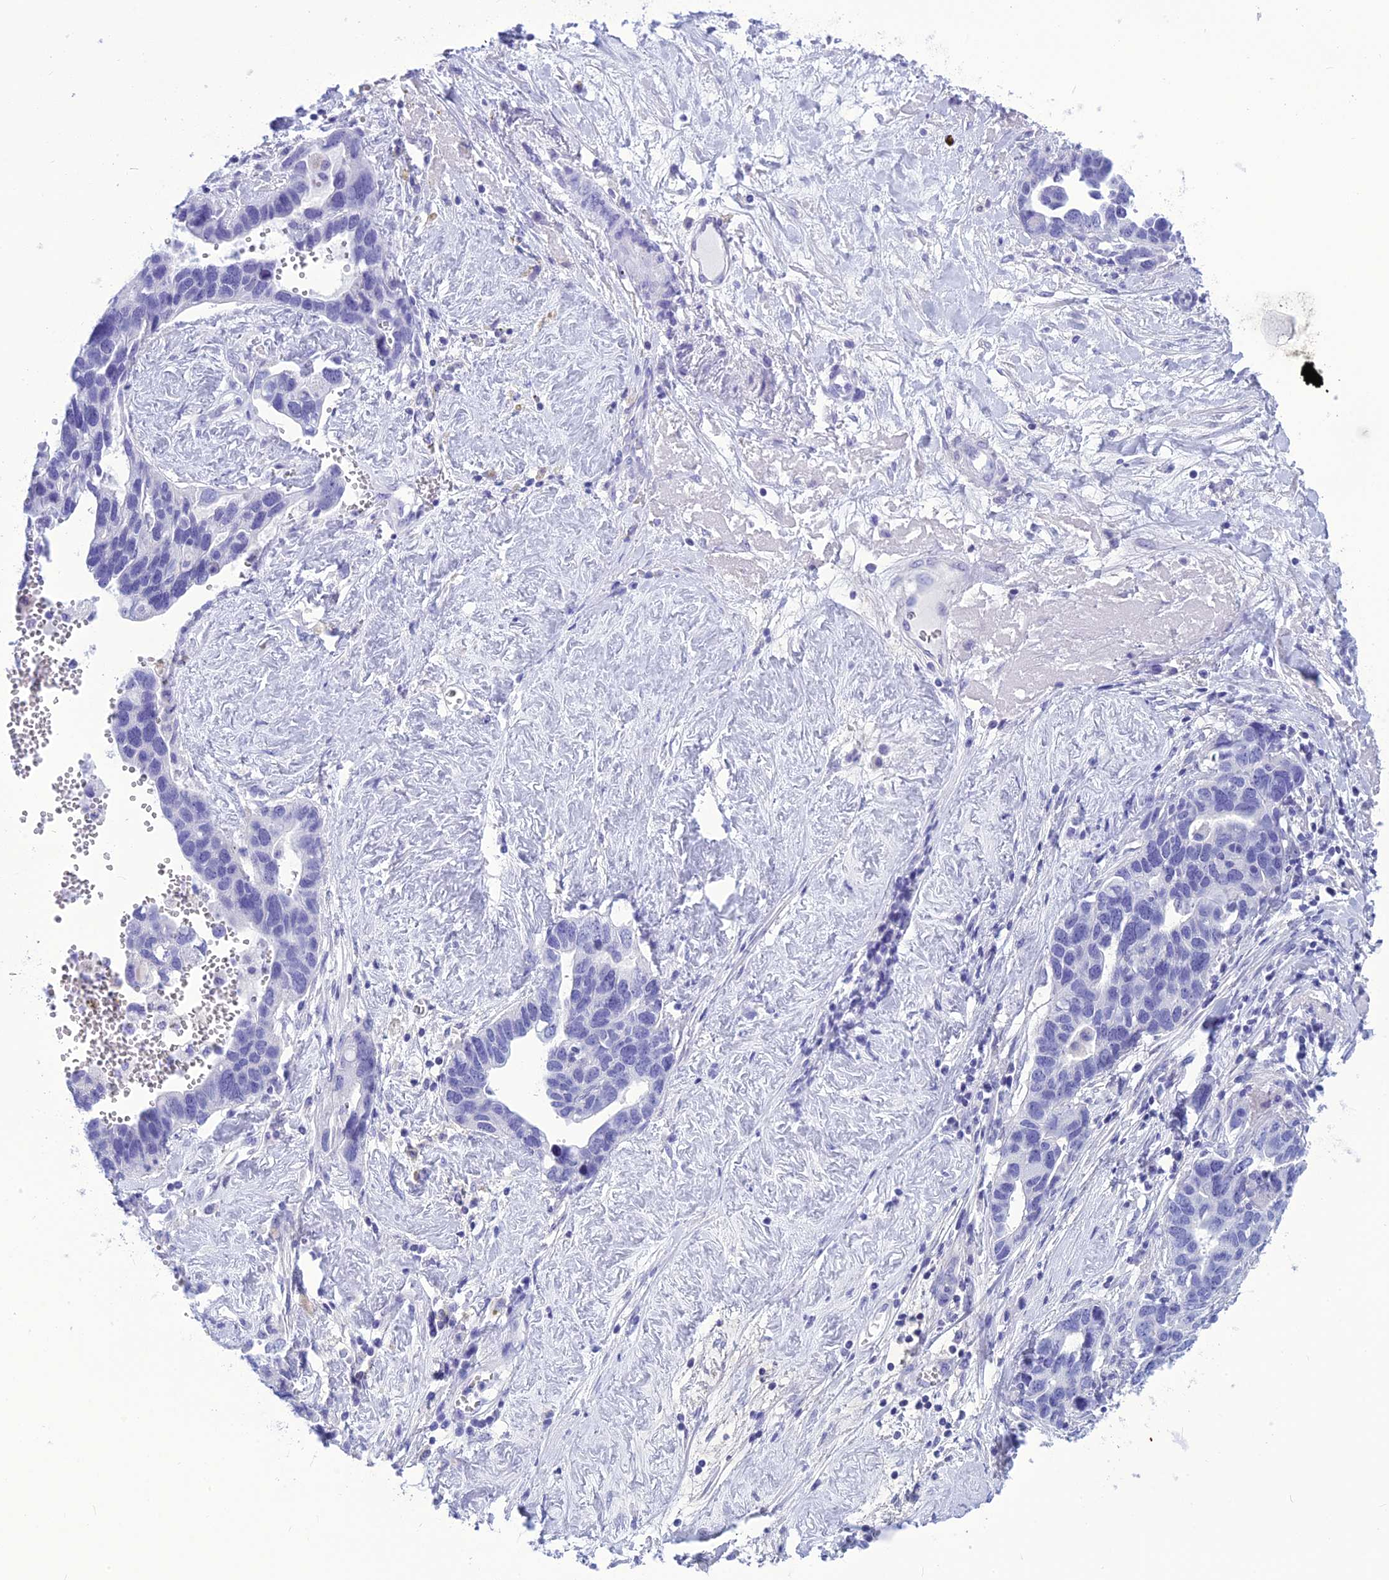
{"staining": {"intensity": "negative", "quantity": "none", "location": "none"}, "tissue": "ovarian cancer", "cell_type": "Tumor cells", "image_type": "cancer", "snomed": [{"axis": "morphology", "description": "Cystadenocarcinoma, serous, NOS"}, {"axis": "topography", "description": "Ovary"}], "caption": "This micrograph is of ovarian cancer stained with IHC to label a protein in brown with the nuclei are counter-stained blue. There is no positivity in tumor cells. Nuclei are stained in blue.", "gene": "BBS2", "patient": {"sex": "female", "age": 54}}